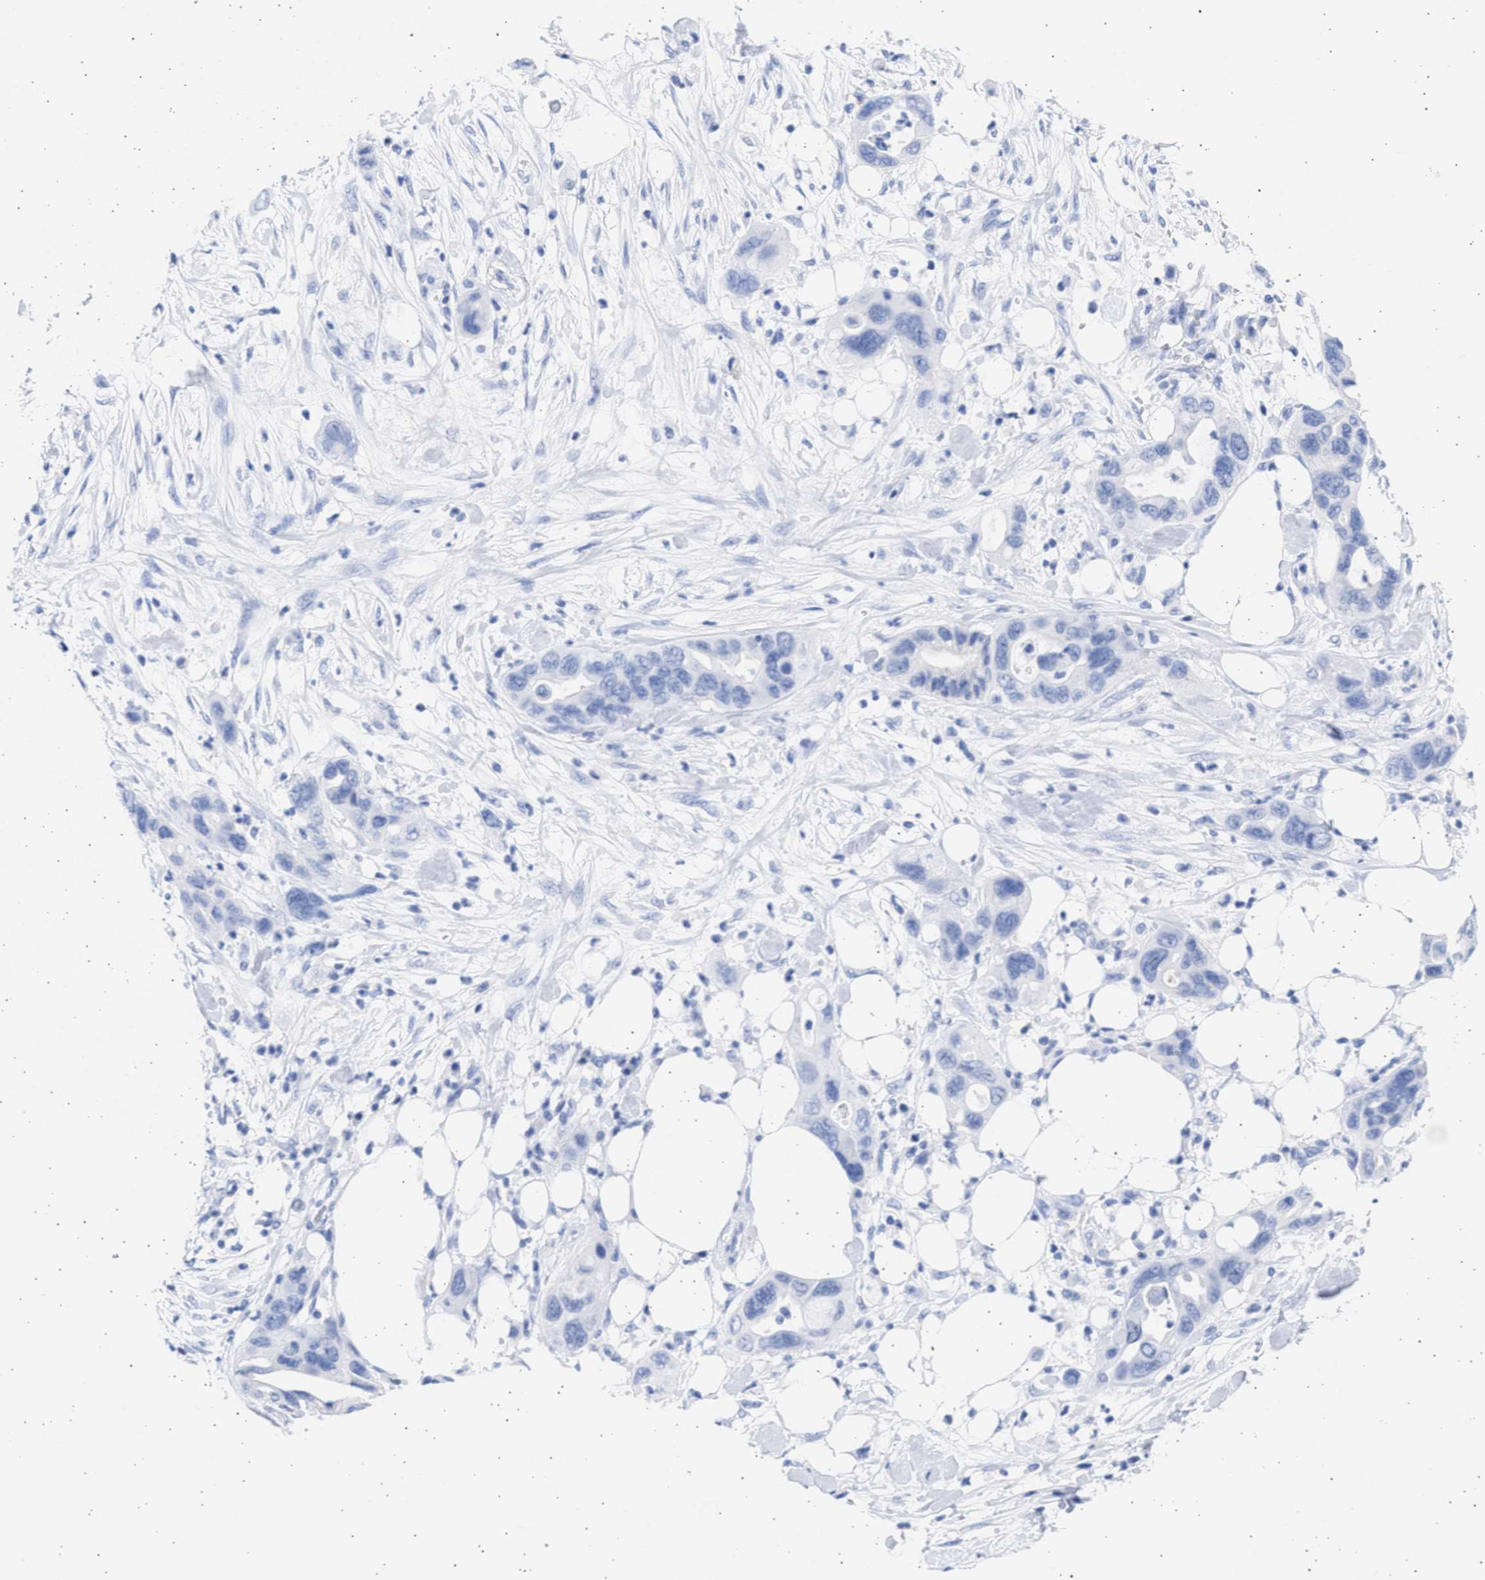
{"staining": {"intensity": "negative", "quantity": "none", "location": "none"}, "tissue": "pancreatic cancer", "cell_type": "Tumor cells", "image_type": "cancer", "snomed": [{"axis": "morphology", "description": "Adenocarcinoma, NOS"}, {"axis": "topography", "description": "Pancreas"}], "caption": "This photomicrograph is of adenocarcinoma (pancreatic) stained with immunohistochemistry (IHC) to label a protein in brown with the nuclei are counter-stained blue. There is no positivity in tumor cells.", "gene": "ALDOC", "patient": {"sex": "female", "age": 71}}